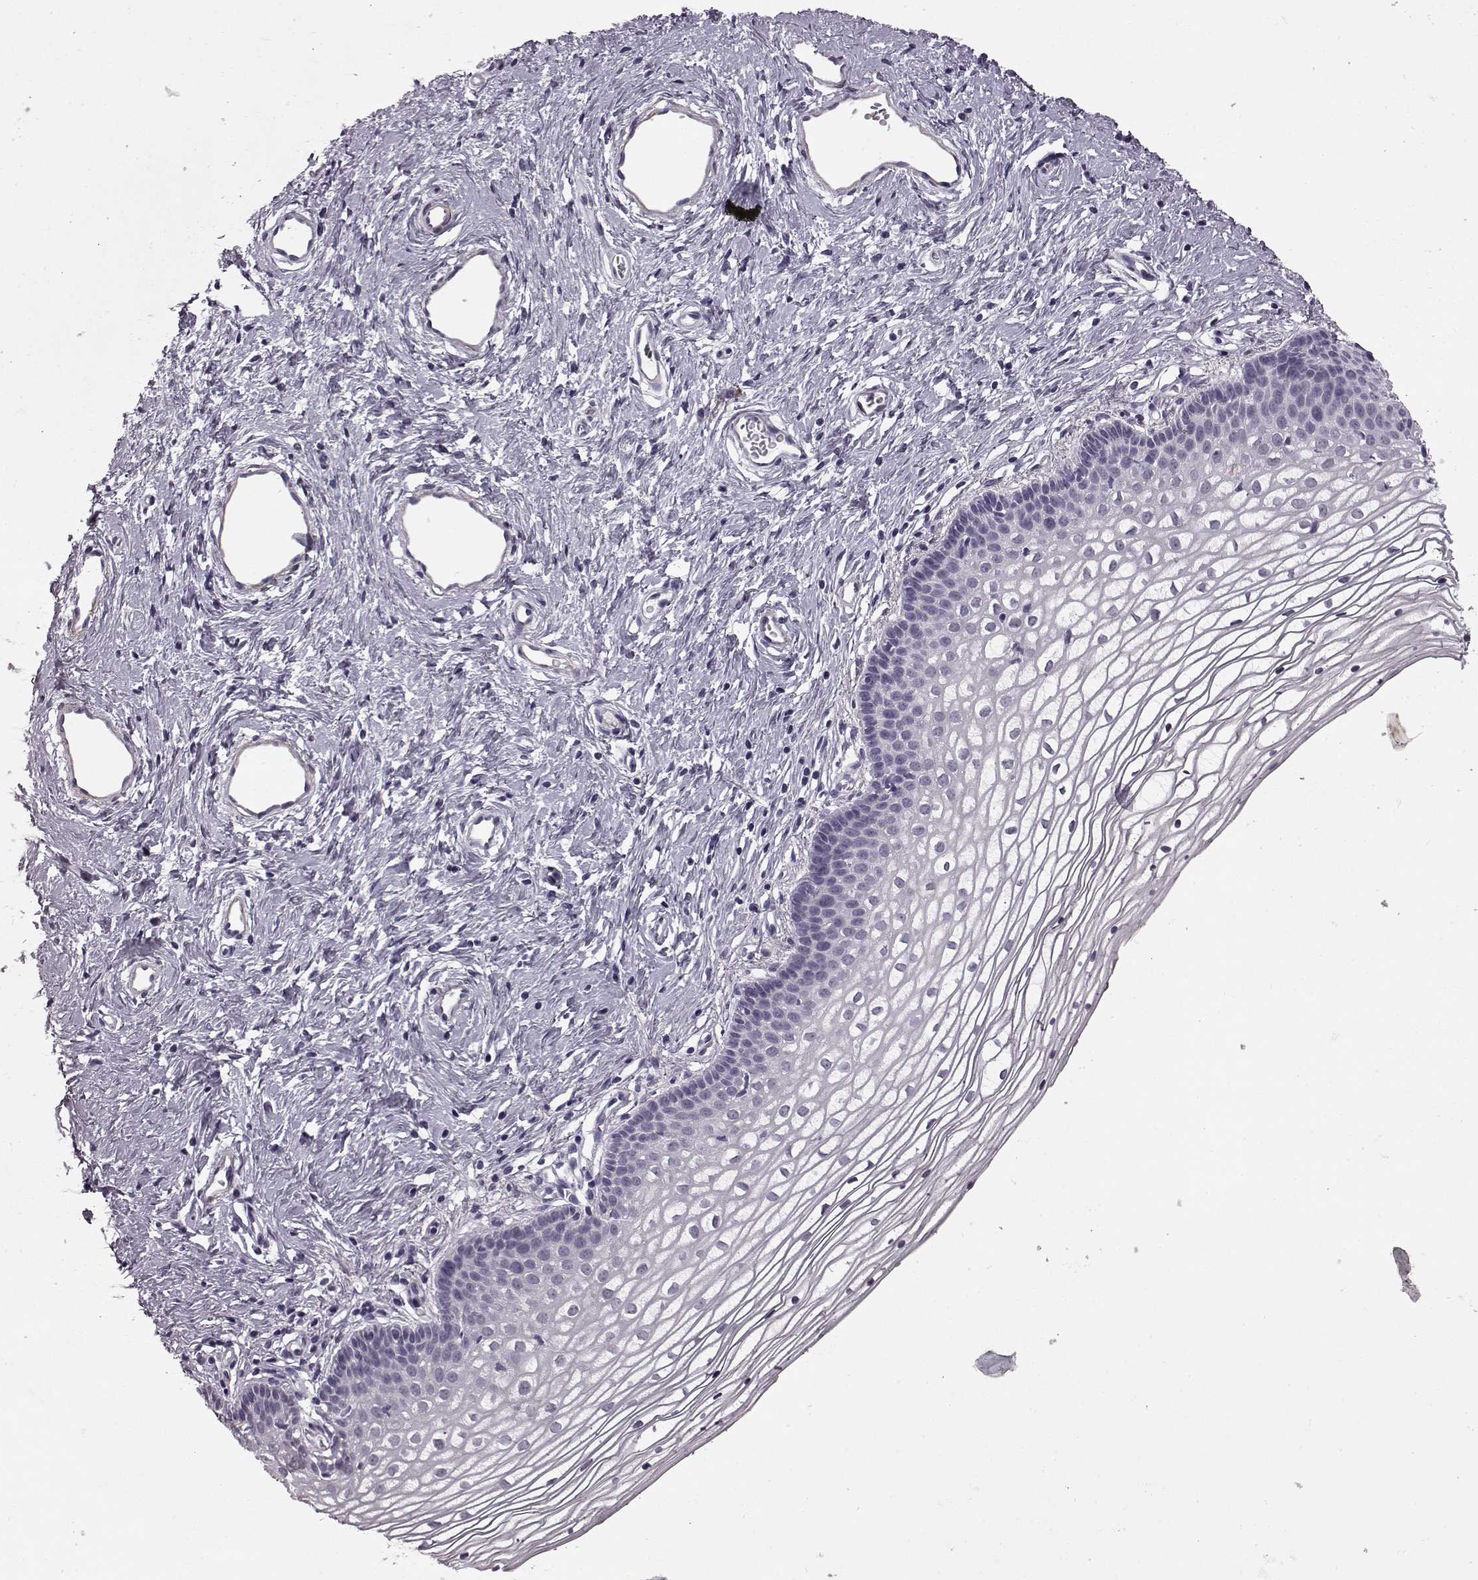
{"staining": {"intensity": "negative", "quantity": "none", "location": "none"}, "tissue": "vagina", "cell_type": "Squamous epithelial cells", "image_type": "normal", "snomed": [{"axis": "morphology", "description": "Normal tissue, NOS"}, {"axis": "topography", "description": "Vagina"}], "caption": "The image shows no significant staining in squamous epithelial cells of vagina. Nuclei are stained in blue.", "gene": "SLCO3A1", "patient": {"sex": "female", "age": 36}}